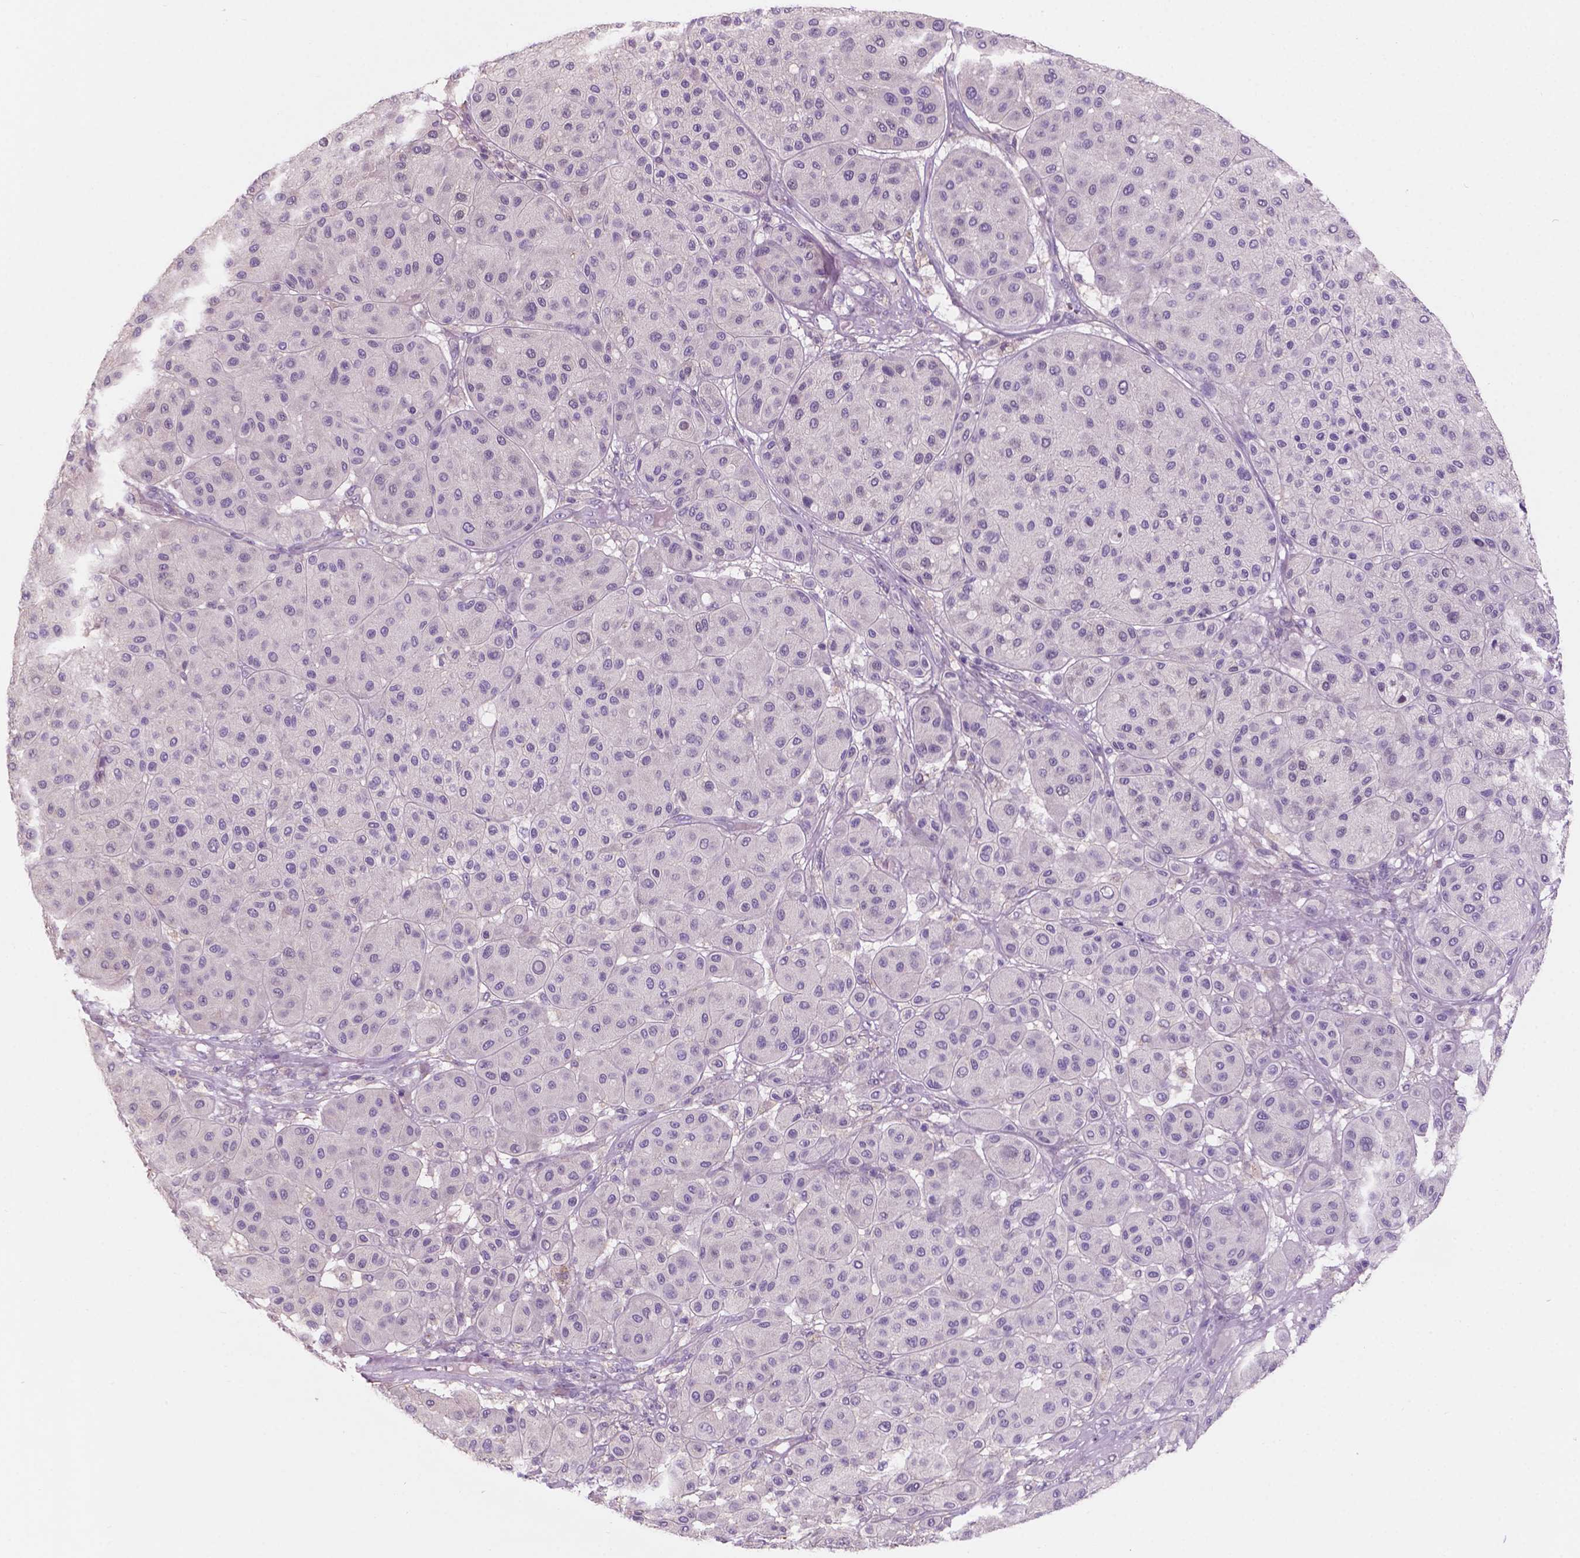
{"staining": {"intensity": "negative", "quantity": "none", "location": "none"}, "tissue": "melanoma", "cell_type": "Tumor cells", "image_type": "cancer", "snomed": [{"axis": "morphology", "description": "Malignant melanoma, Metastatic site"}, {"axis": "topography", "description": "Smooth muscle"}], "caption": "Tumor cells show no significant expression in malignant melanoma (metastatic site). Nuclei are stained in blue.", "gene": "SBSN", "patient": {"sex": "male", "age": 41}}